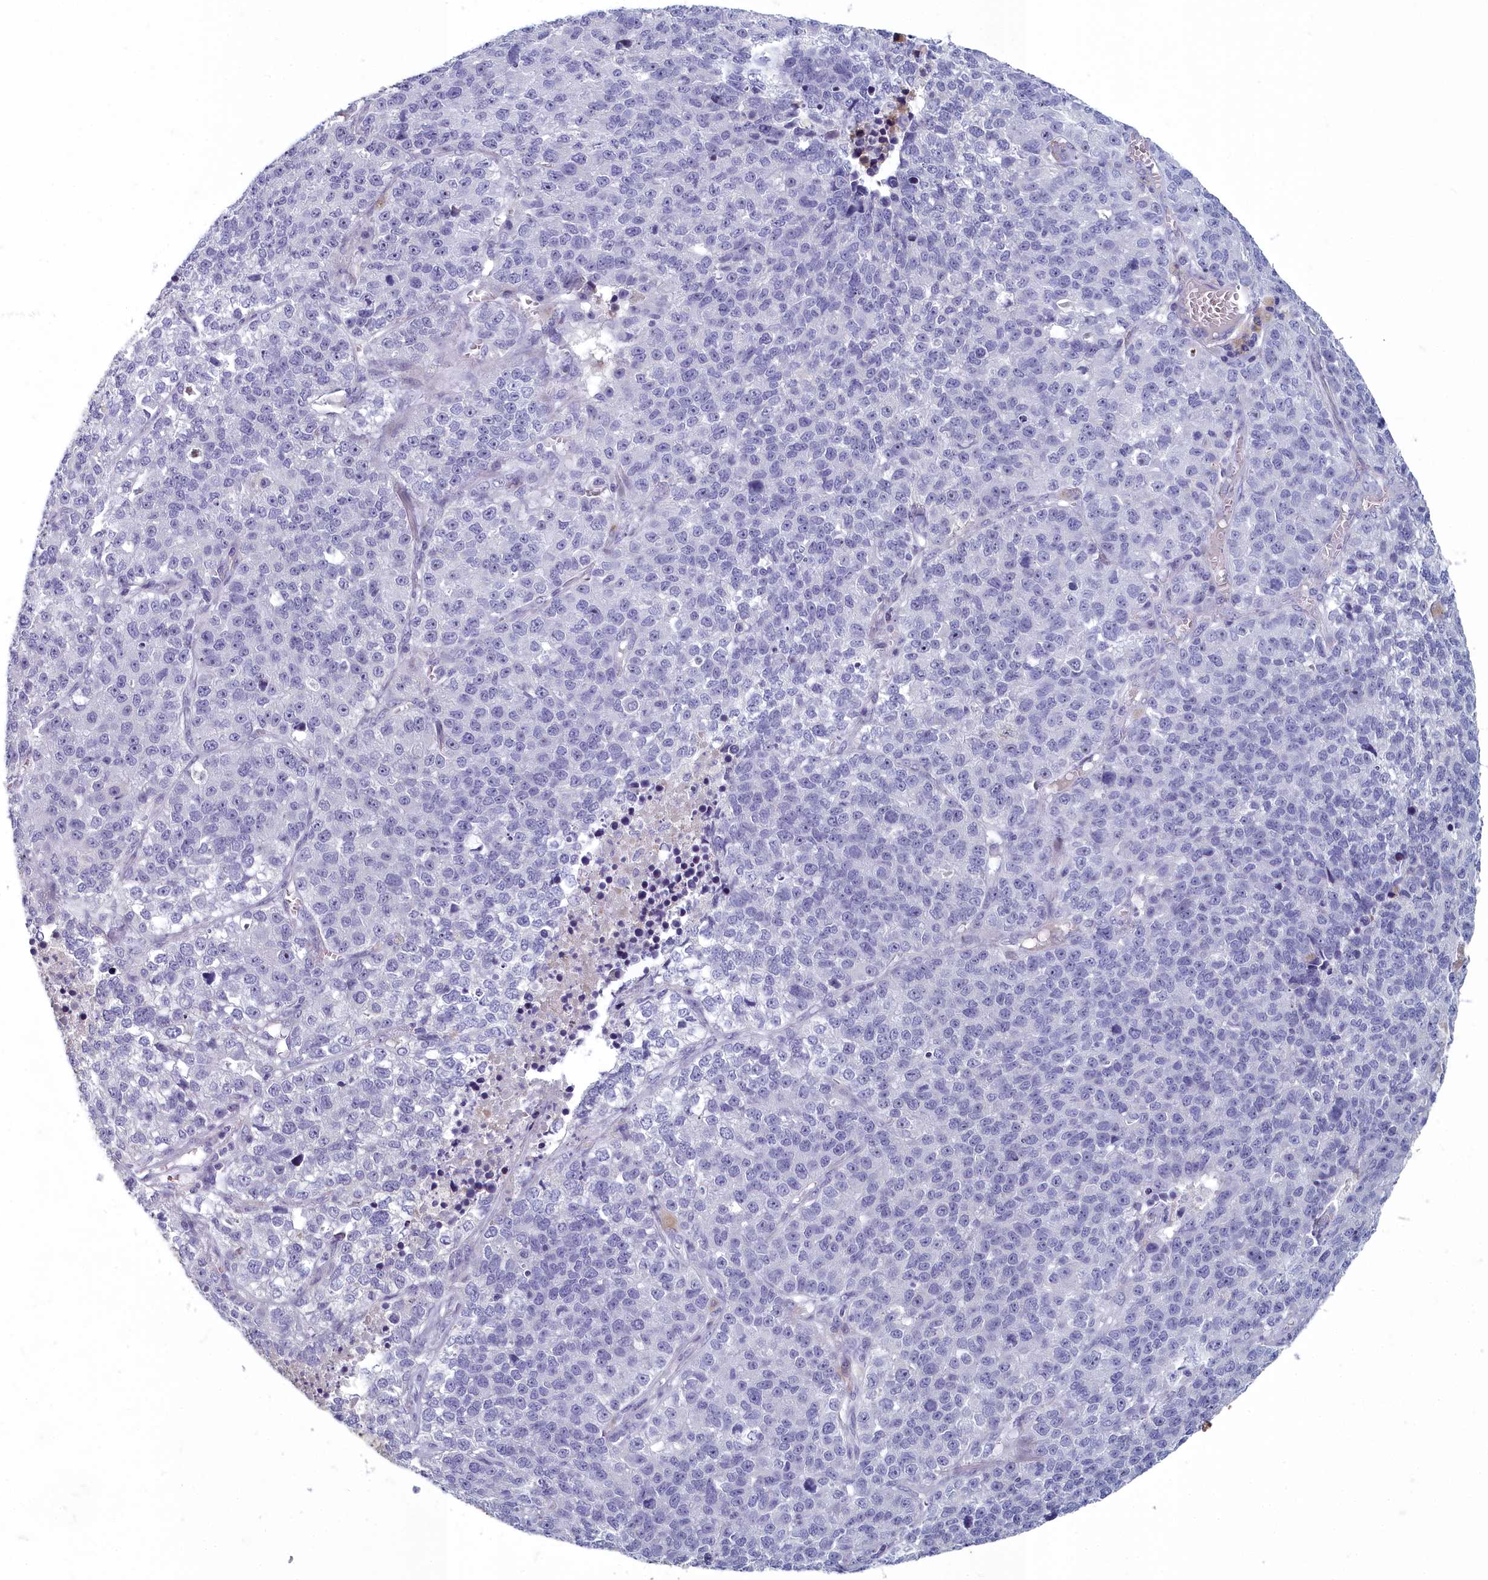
{"staining": {"intensity": "negative", "quantity": "none", "location": "none"}, "tissue": "lung cancer", "cell_type": "Tumor cells", "image_type": "cancer", "snomed": [{"axis": "morphology", "description": "Adenocarcinoma, NOS"}, {"axis": "topography", "description": "Lung"}], "caption": "Protein analysis of lung cancer (adenocarcinoma) demonstrates no significant expression in tumor cells. Nuclei are stained in blue.", "gene": "INSYN2A", "patient": {"sex": "male", "age": 49}}